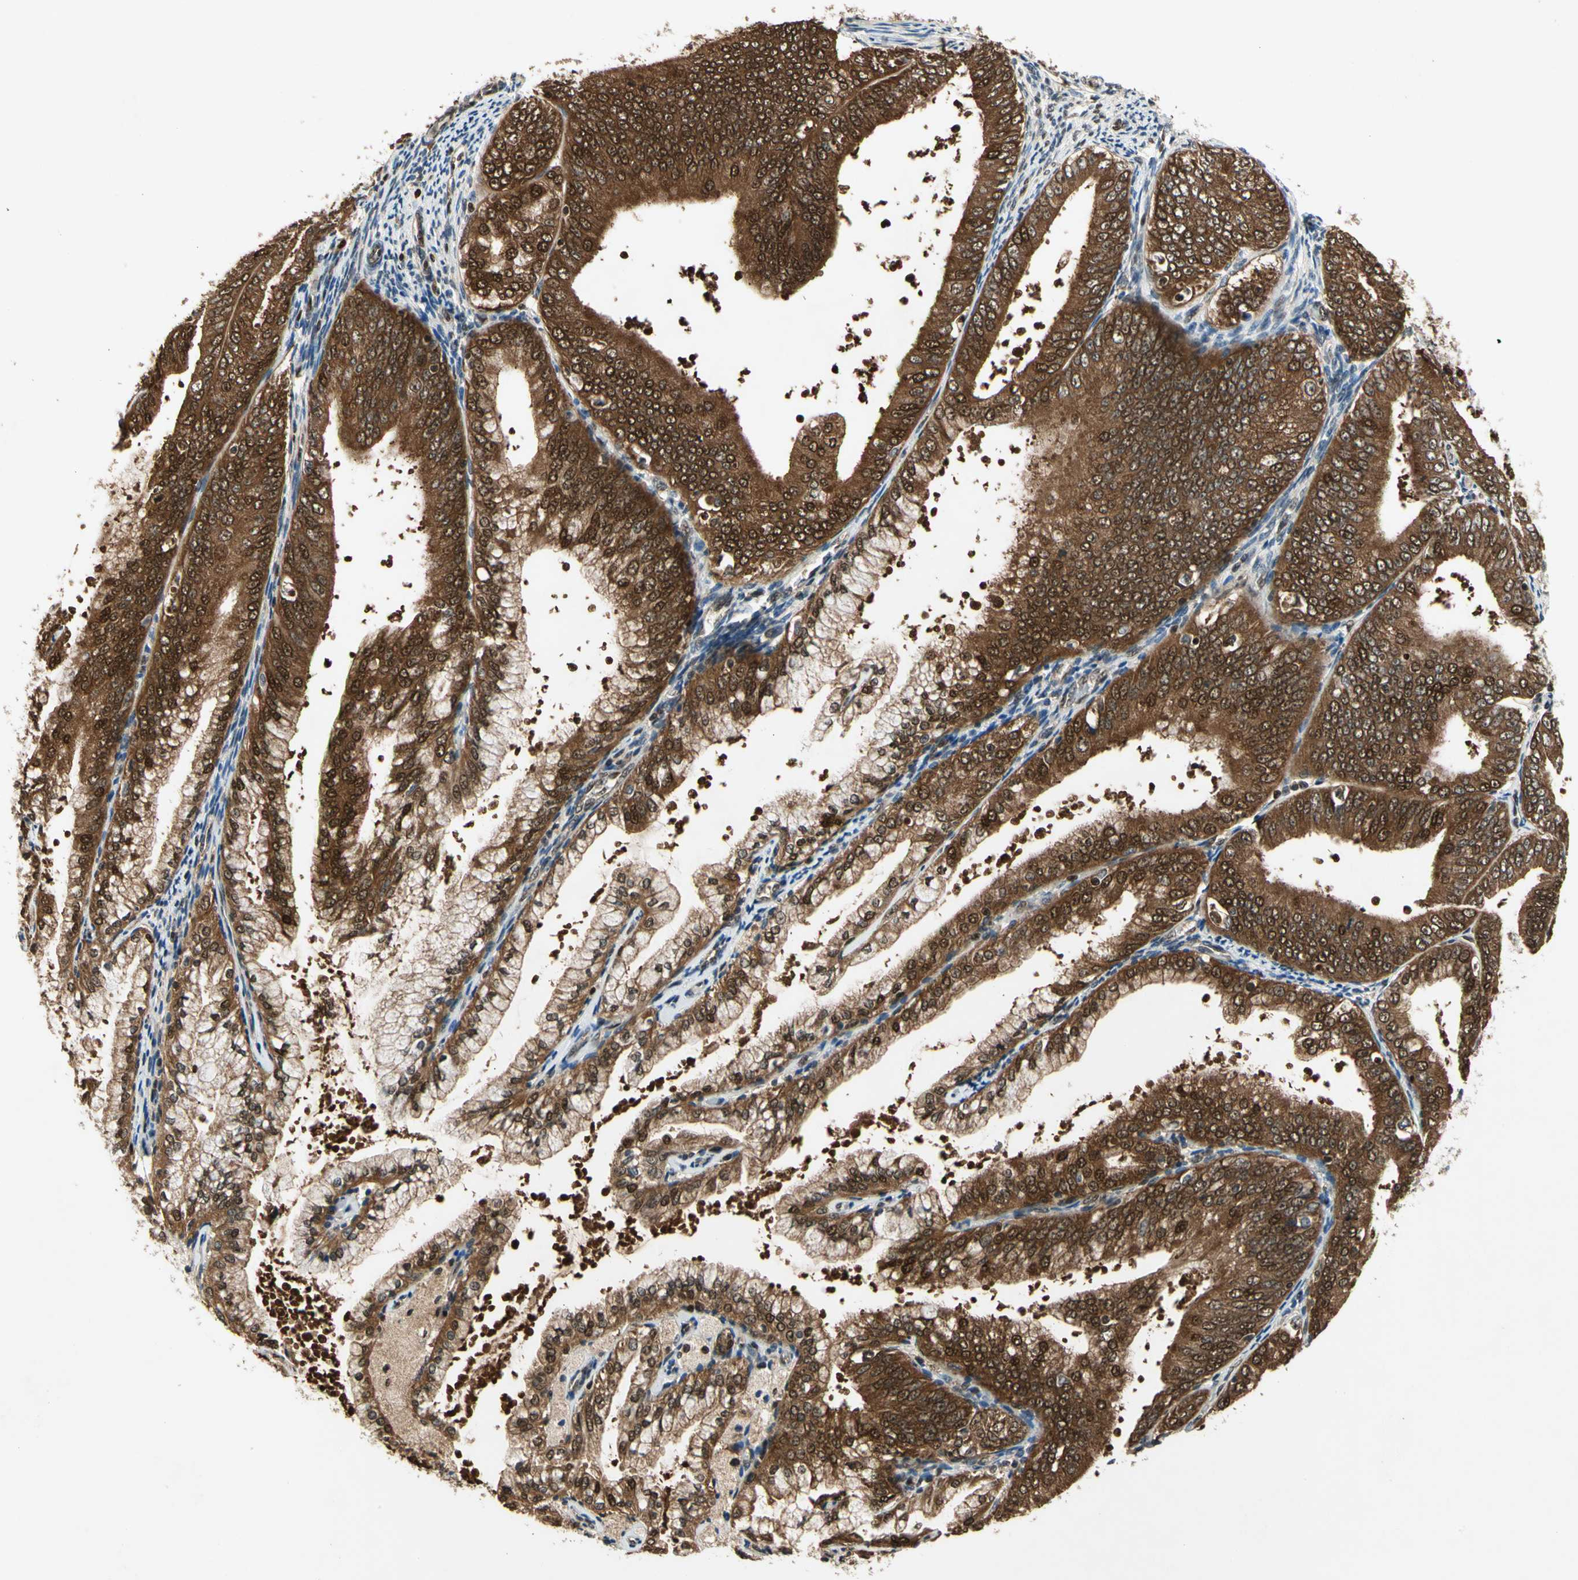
{"staining": {"intensity": "strong", "quantity": ">75%", "location": "cytoplasmic/membranous"}, "tissue": "endometrial cancer", "cell_type": "Tumor cells", "image_type": "cancer", "snomed": [{"axis": "morphology", "description": "Adenocarcinoma, NOS"}, {"axis": "topography", "description": "Endometrium"}], "caption": "Immunohistochemical staining of human adenocarcinoma (endometrial) shows strong cytoplasmic/membranous protein expression in approximately >75% of tumor cells. The protein of interest is shown in brown color, while the nuclei are stained blue.", "gene": "GSR", "patient": {"sex": "female", "age": 63}}